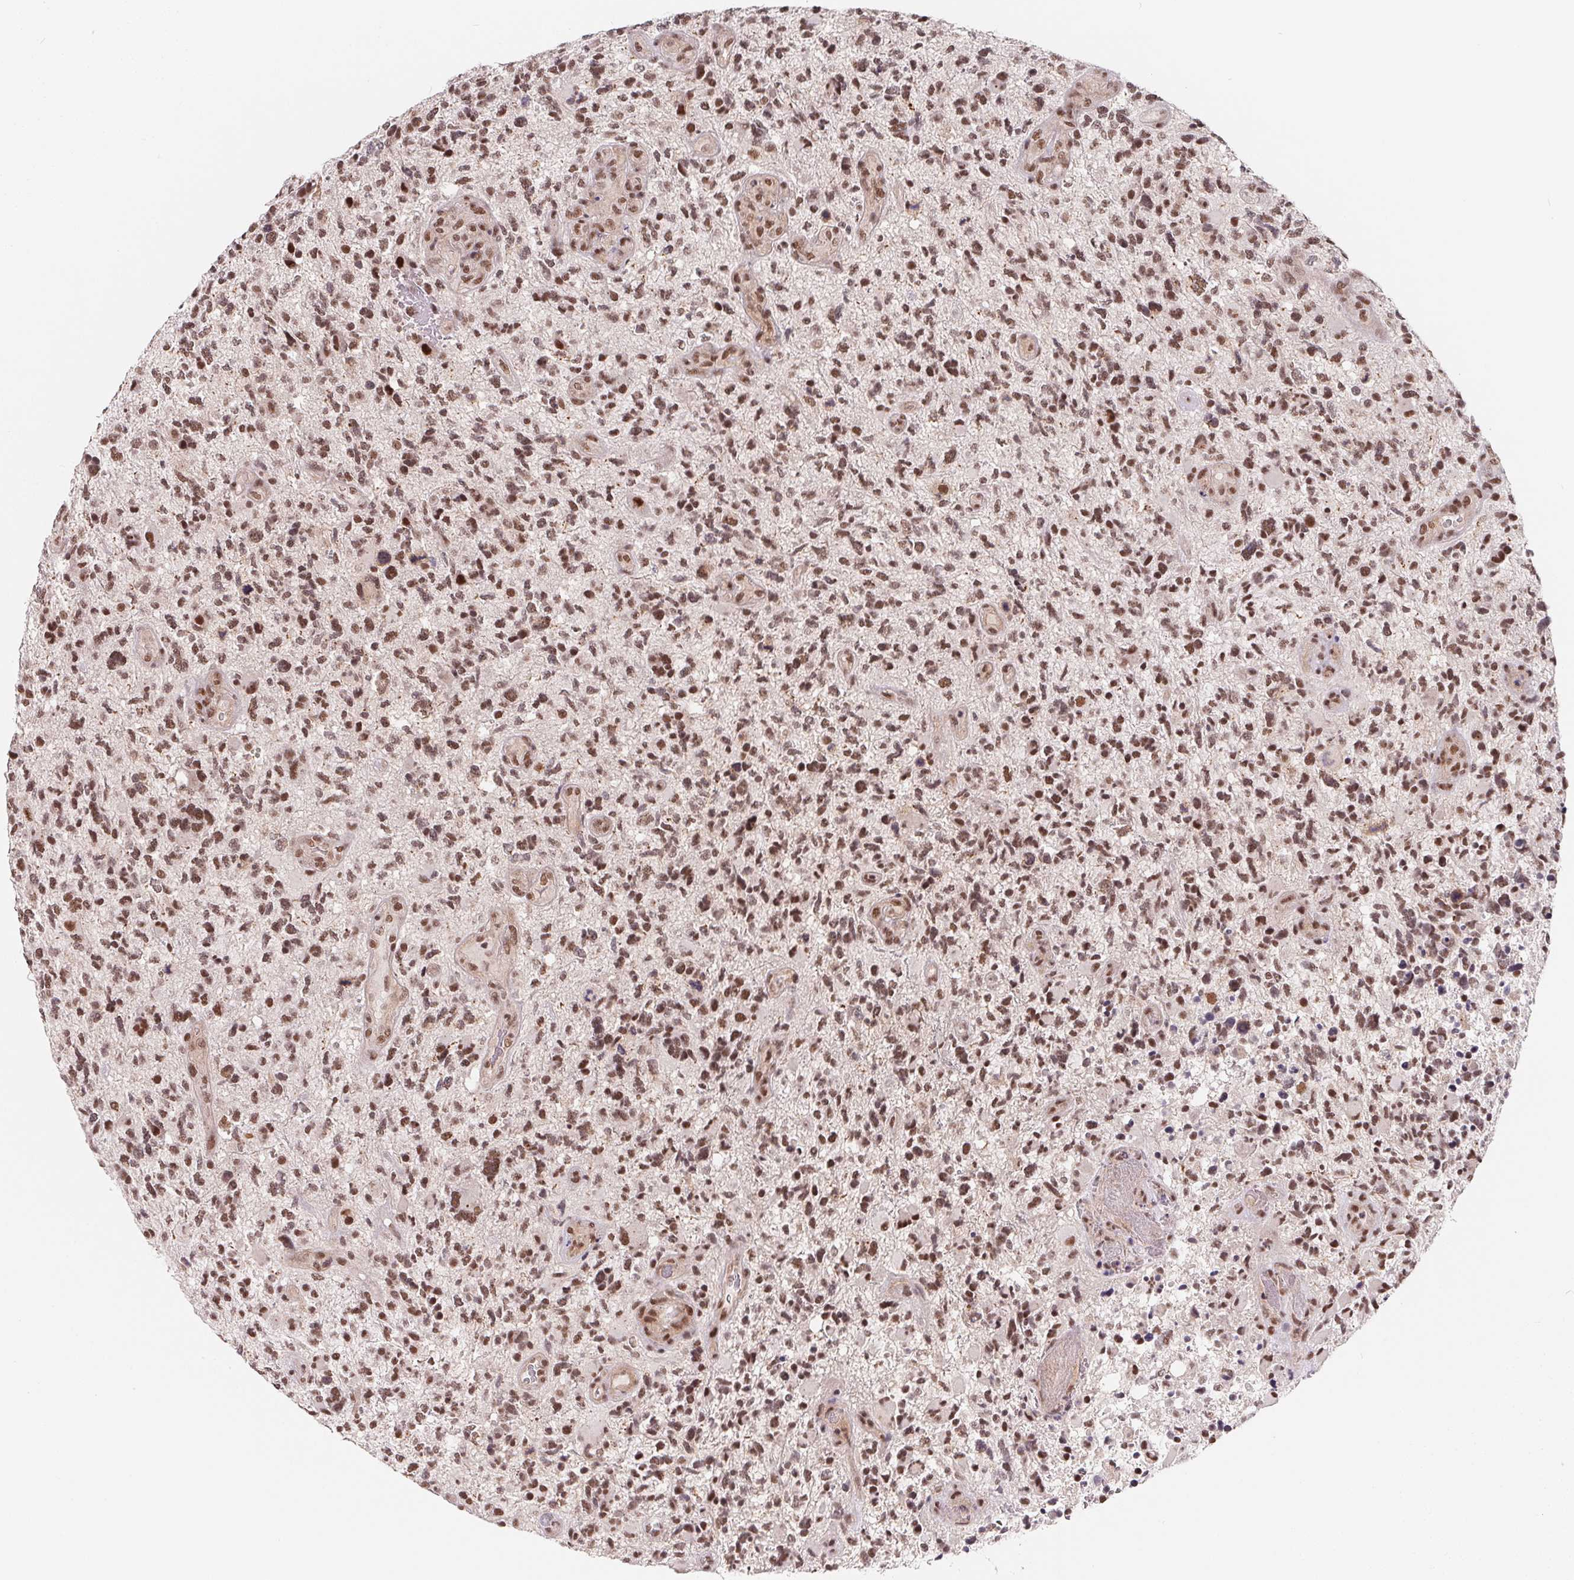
{"staining": {"intensity": "moderate", "quantity": ">75%", "location": "nuclear"}, "tissue": "glioma", "cell_type": "Tumor cells", "image_type": "cancer", "snomed": [{"axis": "morphology", "description": "Glioma, malignant, High grade"}, {"axis": "topography", "description": "Brain"}], "caption": "Malignant high-grade glioma was stained to show a protein in brown. There is medium levels of moderate nuclear staining in approximately >75% of tumor cells.", "gene": "TCERG1", "patient": {"sex": "female", "age": 71}}